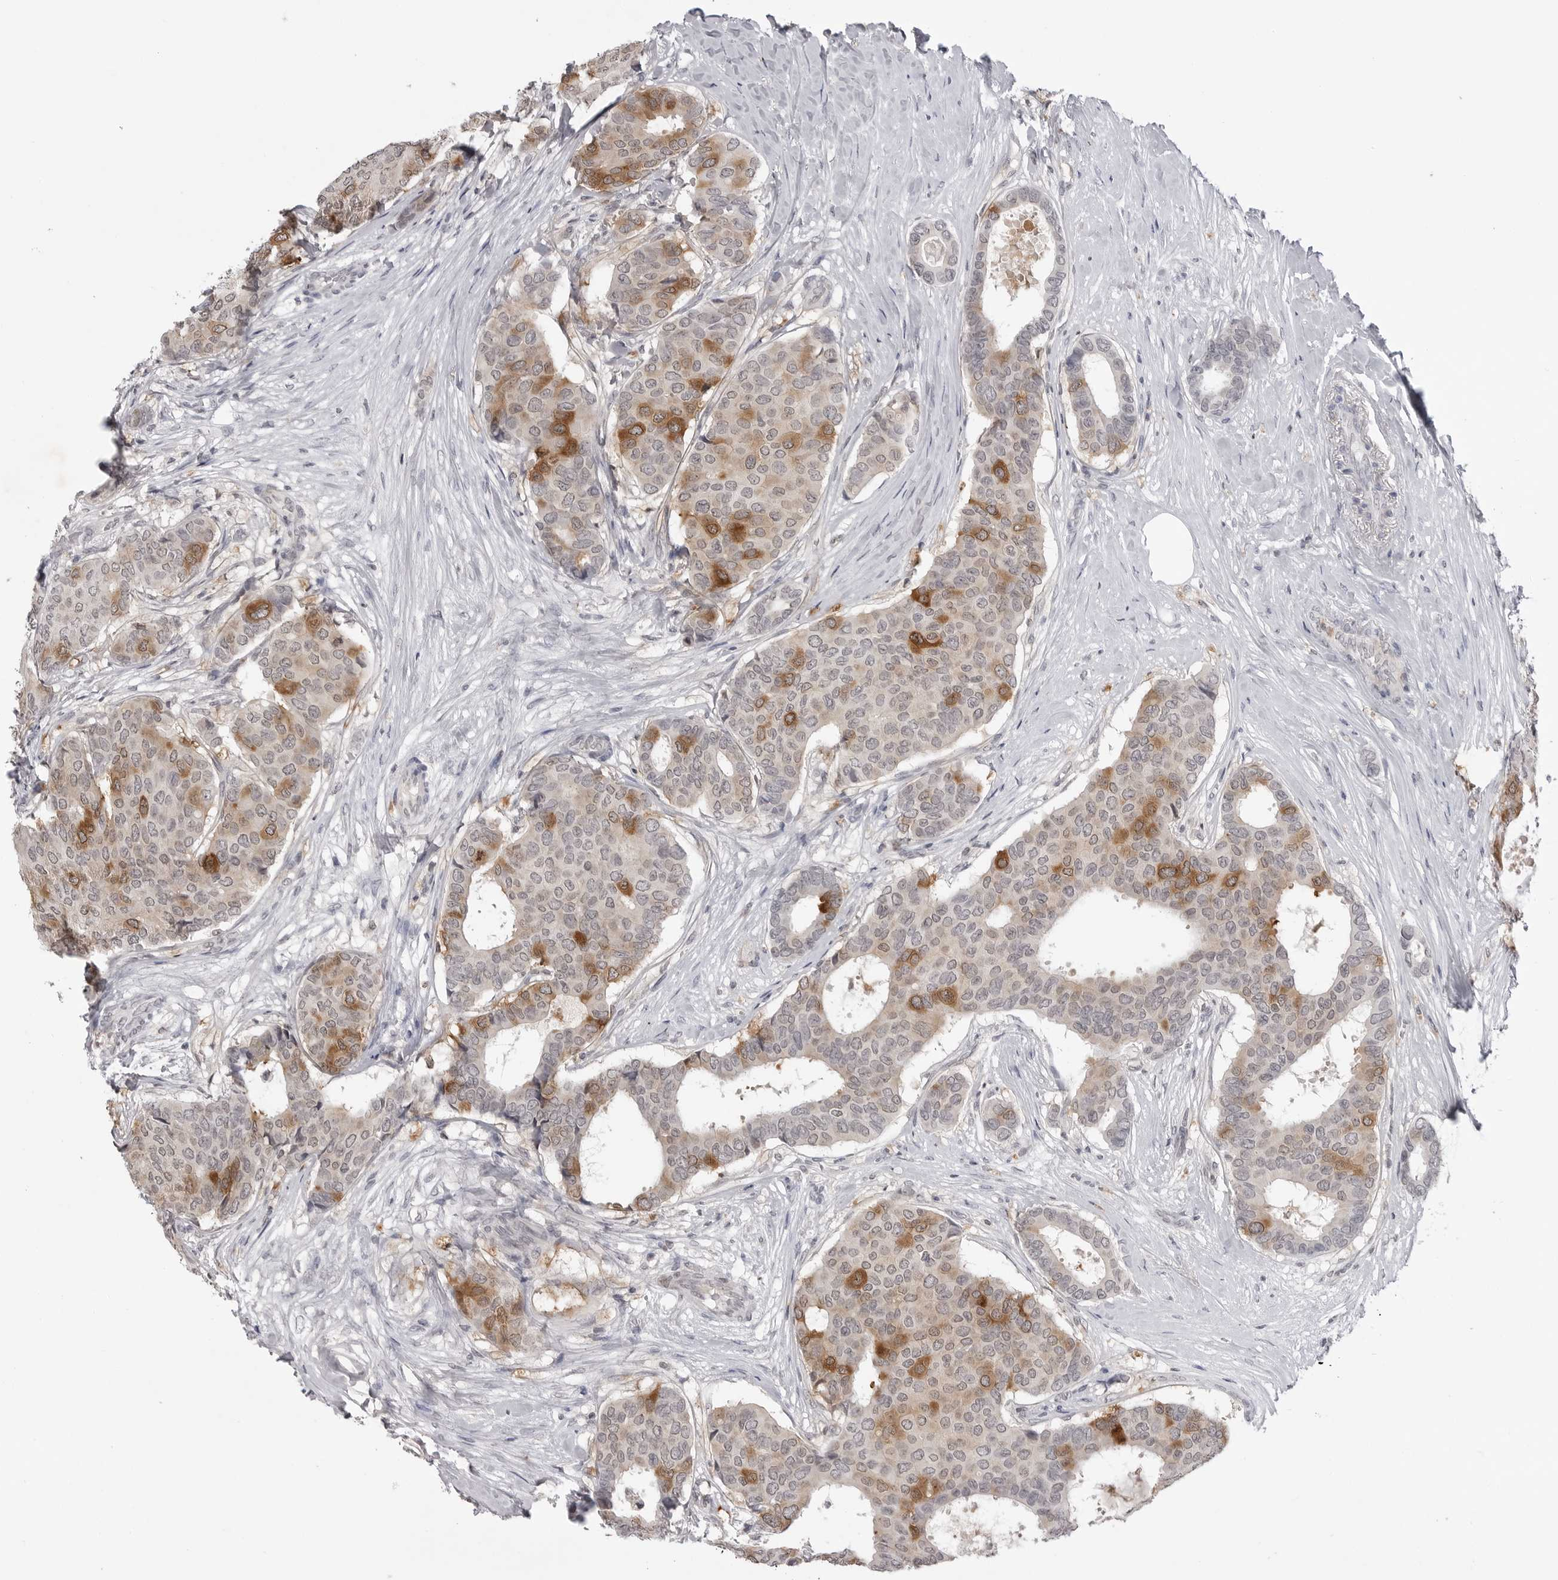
{"staining": {"intensity": "moderate", "quantity": "25%-75%", "location": "cytoplasmic/membranous"}, "tissue": "breast cancer", "cell_type": "Tumor cells", "image_type": "cancer", "snomed": [{"axis": "morphology", "description": "Duct carcinoma"}, {"axis": "topography", "description": "Breast"}], "caption": "The micrograph reveals a brown stain indicating the presence of a protein in the cytoplasmic/membranous of tumor cells in breast intraductal carcinoma.", "gene": "RRM1", "patient": {"sex": "female", "age": 75}}